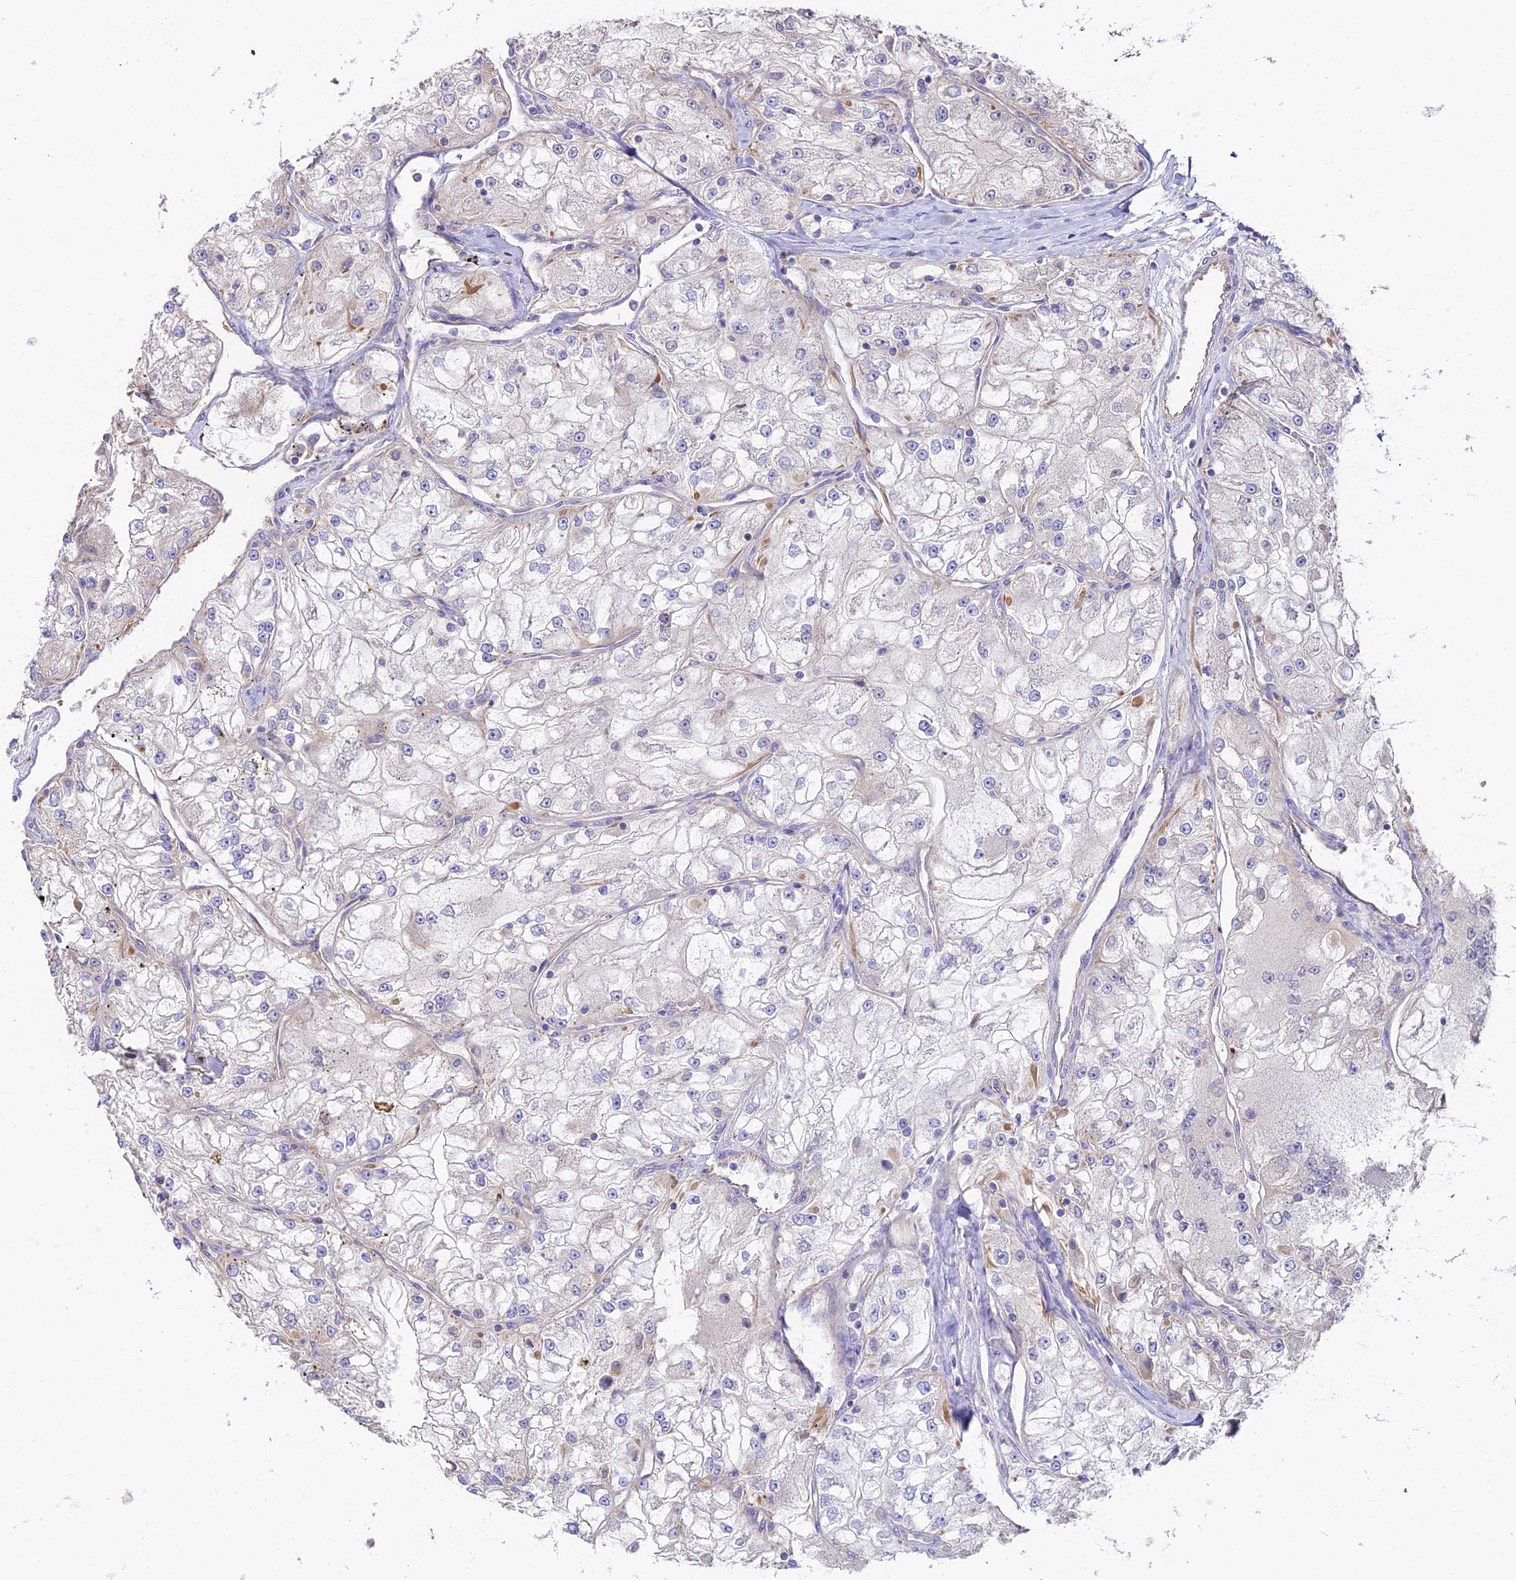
{"staining": {"intensity": "negative", "quantity": "none", "location": "none"}, "tissue": "renal cancer", "cell_type": "Tumor cells", "image_type": "cancer", "snomed": [{"axis": "morphology", "description": "Adenocarcinoma, NOS"}, {"axis": "topography", "description": "Kidney"}], "caption": "Immunohistochemical staining of renal cancer displays no significant staining in tumor cells.", "gene": "BEX4", "patient": {"sex": "female", "age": 72}}